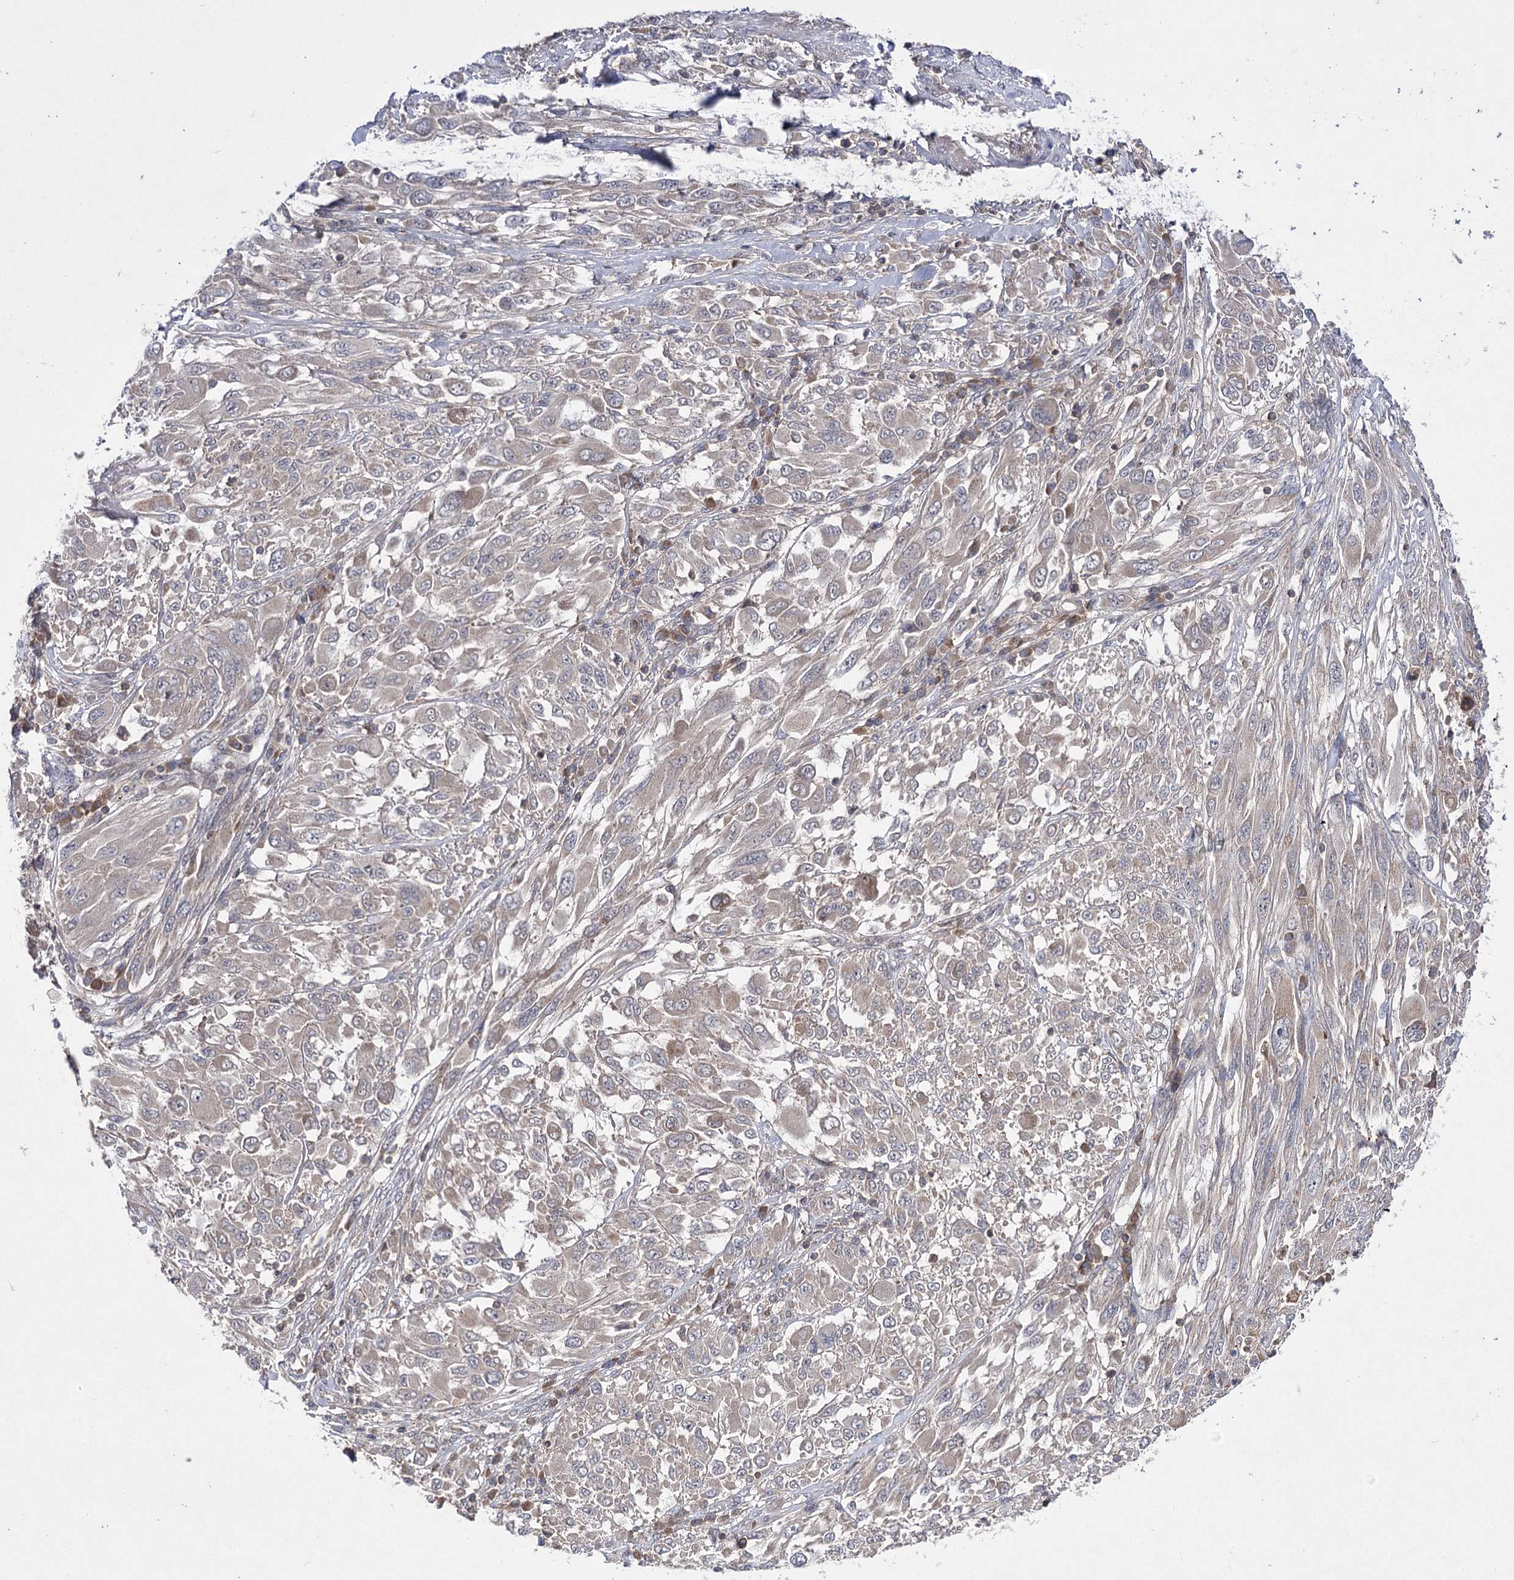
{"staining": {"intensity": "weak", "quantity": ">75%", "location": "cytoplasmic/membranous"}, "tissue": "melanoma", "cell_type": "Tumor cells", "image_type": "cancer", "snomed": [{"axis": "morphology", "description": "Malignant melanoma, NOS"}, {"axis": "topography", "description": "Skin"}], "caption": "Human malignant melanoma stained with a protein marker demonstrates weak staining in tumor cells.", "gene": "BCR", "patient": {"sex": "female", "age": 91}}